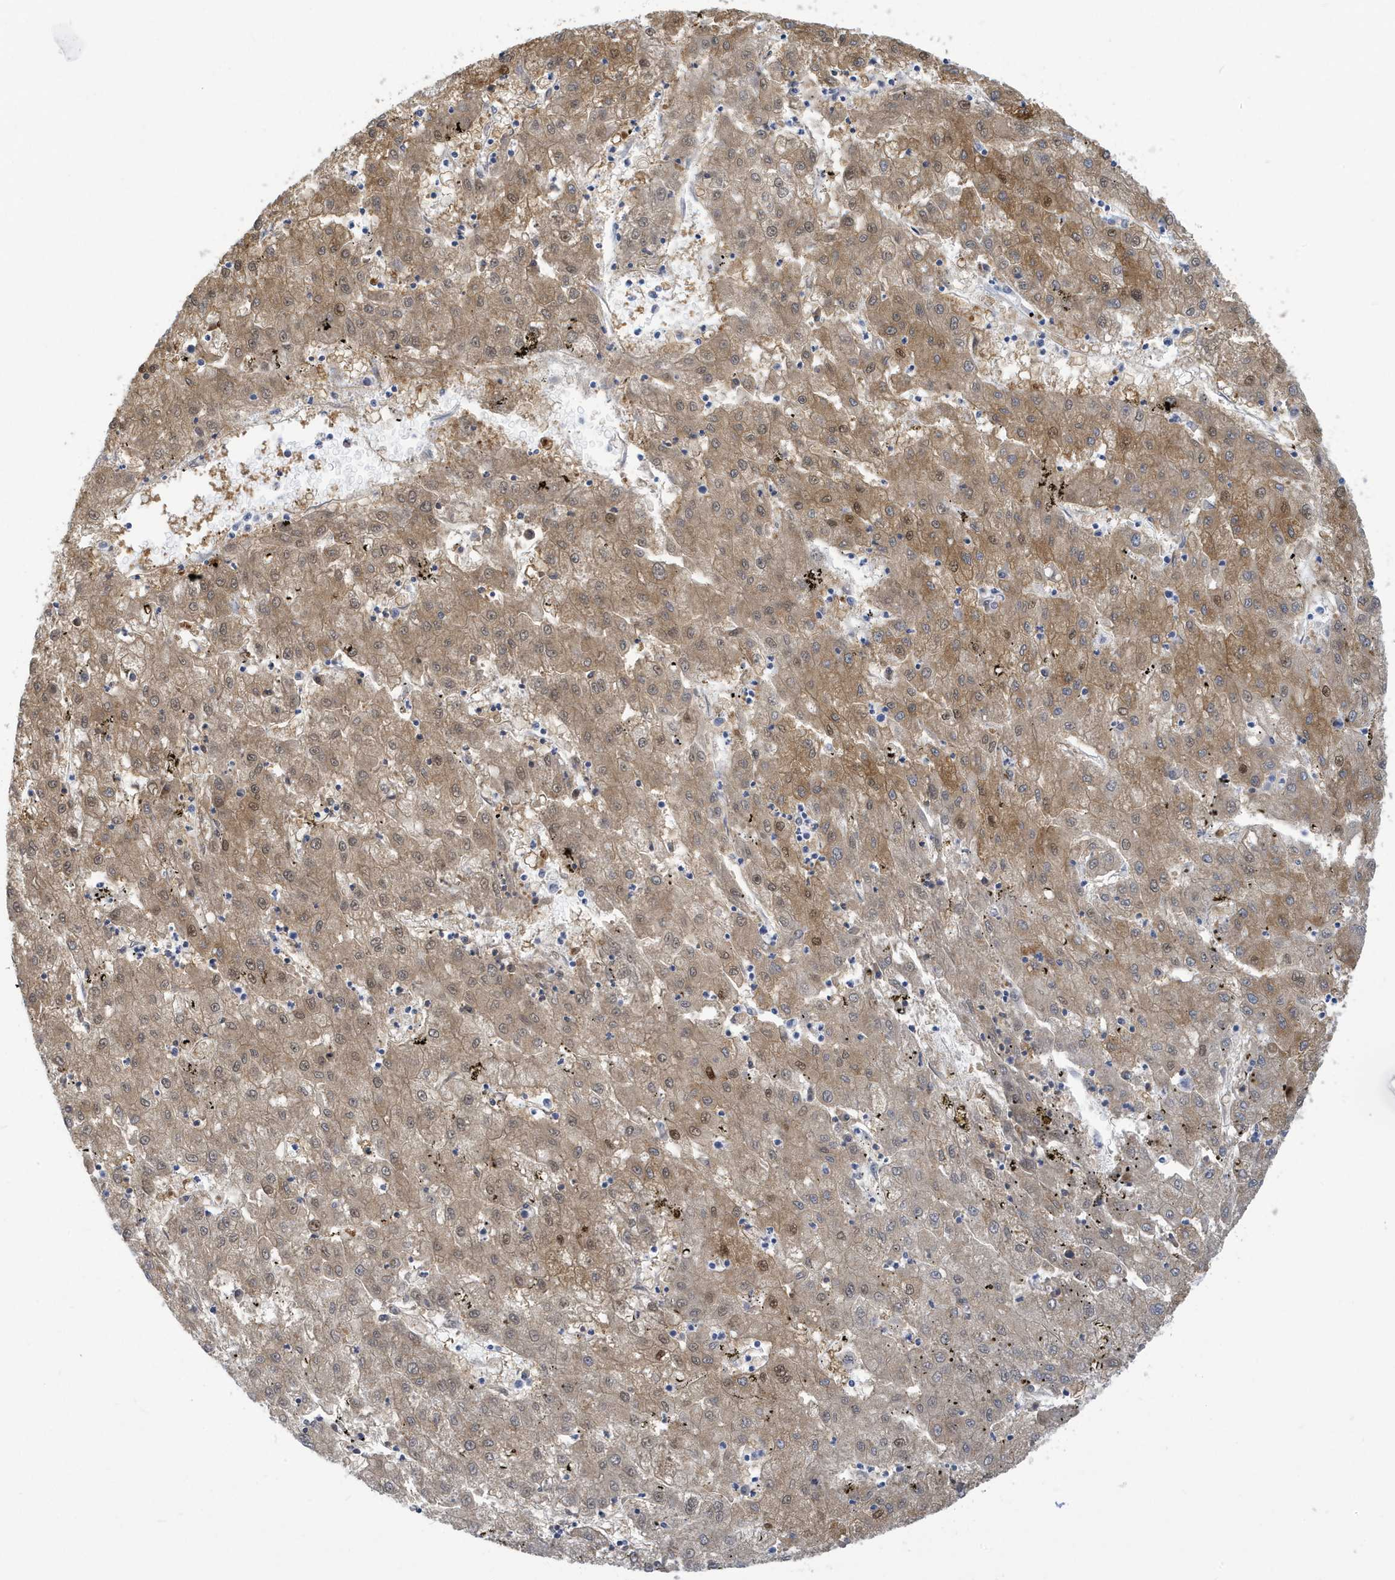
{"staining": {"intensity": "moderate", "quantity": ">75%", "location": "cytoplasmic/membranous,nuclear"}, "tissue": "liver cancer", "cell_type": "Tumor cells", "image_type": "cancer", "snomed": [{"axis": "morphology", "description": "Carcinoma, Hepatocellular, NOS"}, {"axis": "topography", "description": "Liver"}], "caption": "Liver cancer (hepatocellular carcinoma) stained with a brown dye demonstrates moderate cytoplasmic/membranous and nuclear positive positivity in about >75% of tumor cells.", "gene": "VTA1", "patient": {"sex": "male", "age": 72}}